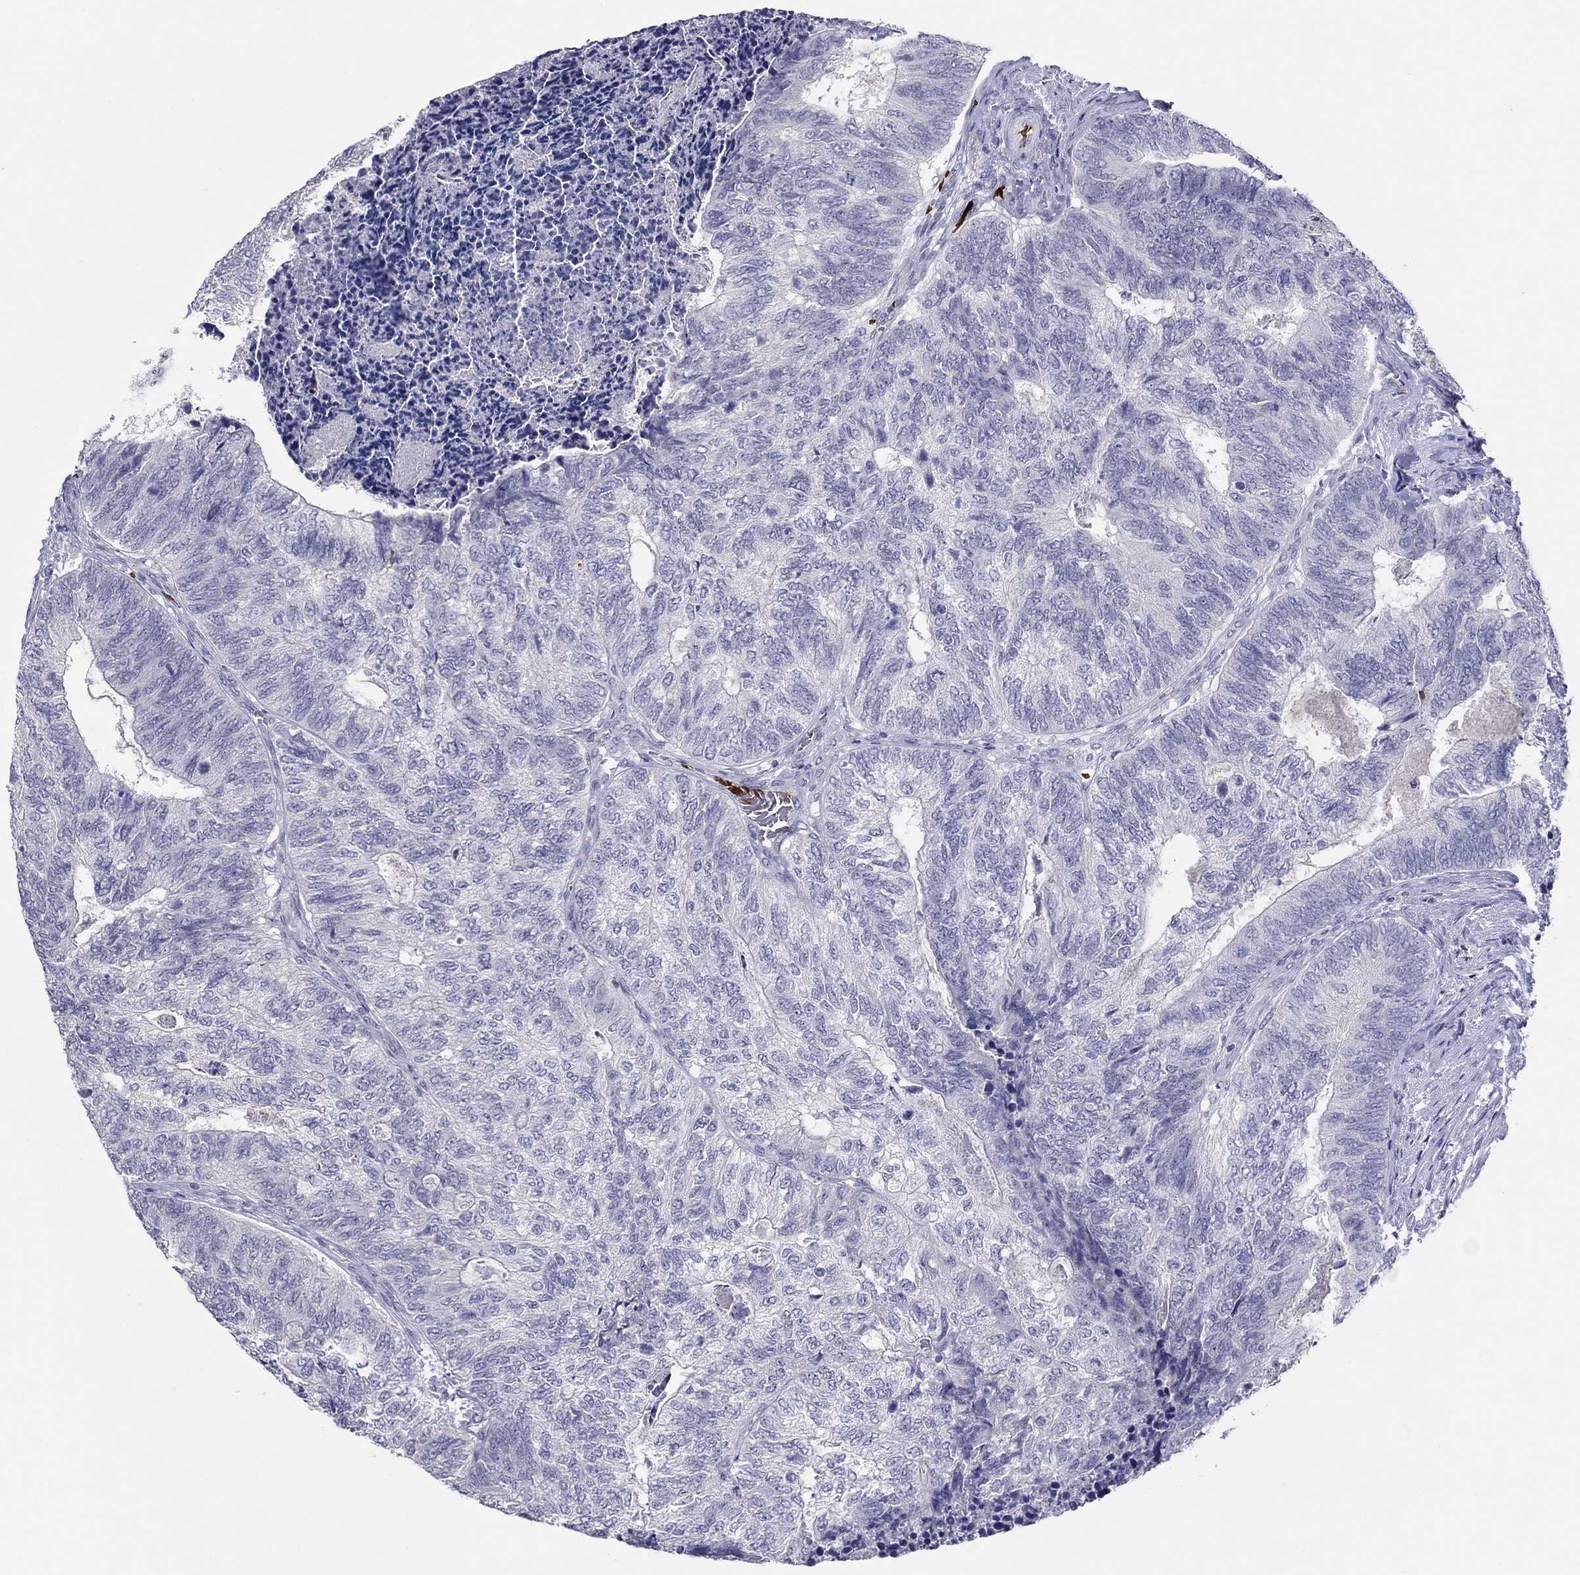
{"staining": {"intensity": "negative", "quantity": "none", "location": "none"}, "tissue": "colorectal cancer", "cell_type": "Tumor cells", "image_type": "cancer", "snomed": [{"axis": "morphology", "description": "Adenocarcinoma, NOS"}, {"axis": "topography", "description": "Colon"}], "caption": "This is a micrograph of immunohistochemistry (IHC) staining of colorectal adenocarcinoma, which shows no staining in tumor cells.", "gene": "ITGAE", "patient": {"sex": "female", "age": 67}}